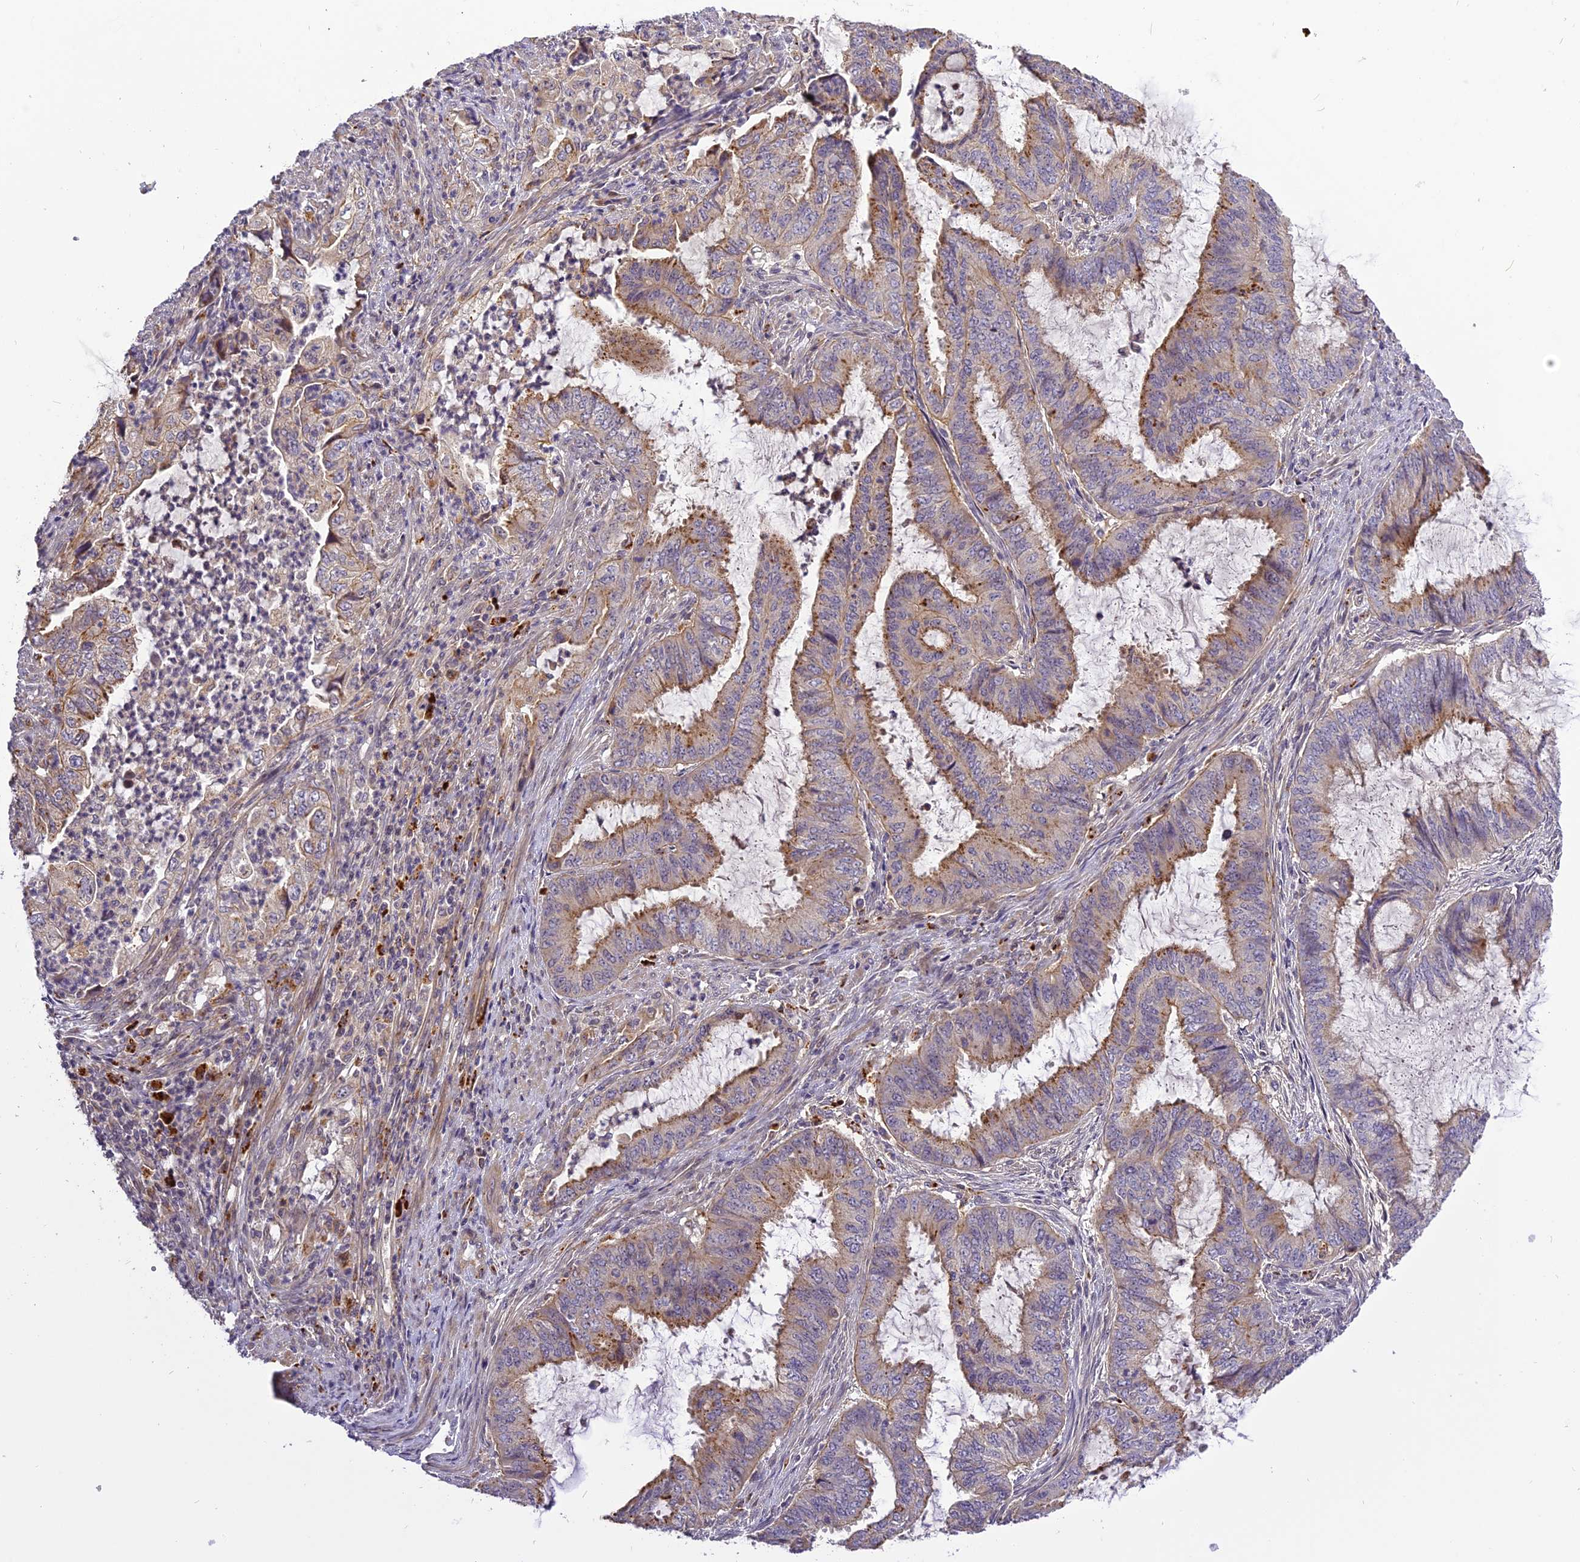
{"staining": {"intensity": "moderate", "quantity": "25%-75%", "location": "cytoplasmic/membranous"}, "tissue": "endometrial cancer", "cell_type": "Tumor cells", "image_type": "cancer", "snomed": [{"axis": "morphology", "description": "Adenocarcinoma, NOS"}, {"axis": "topography", "description": "Endometrium"}], "caption": "A brown stain shows moderate cytoplasmic/membranous expression of a protein in endometrial cancer (adenocarcinoma) tumor cells. (DAB (3,3'-diaminobenzidine) IHC with brightfield microscopy, high magnification).", "gene": "FNIP2", "patient": {"sex": "female", "age": 51}}